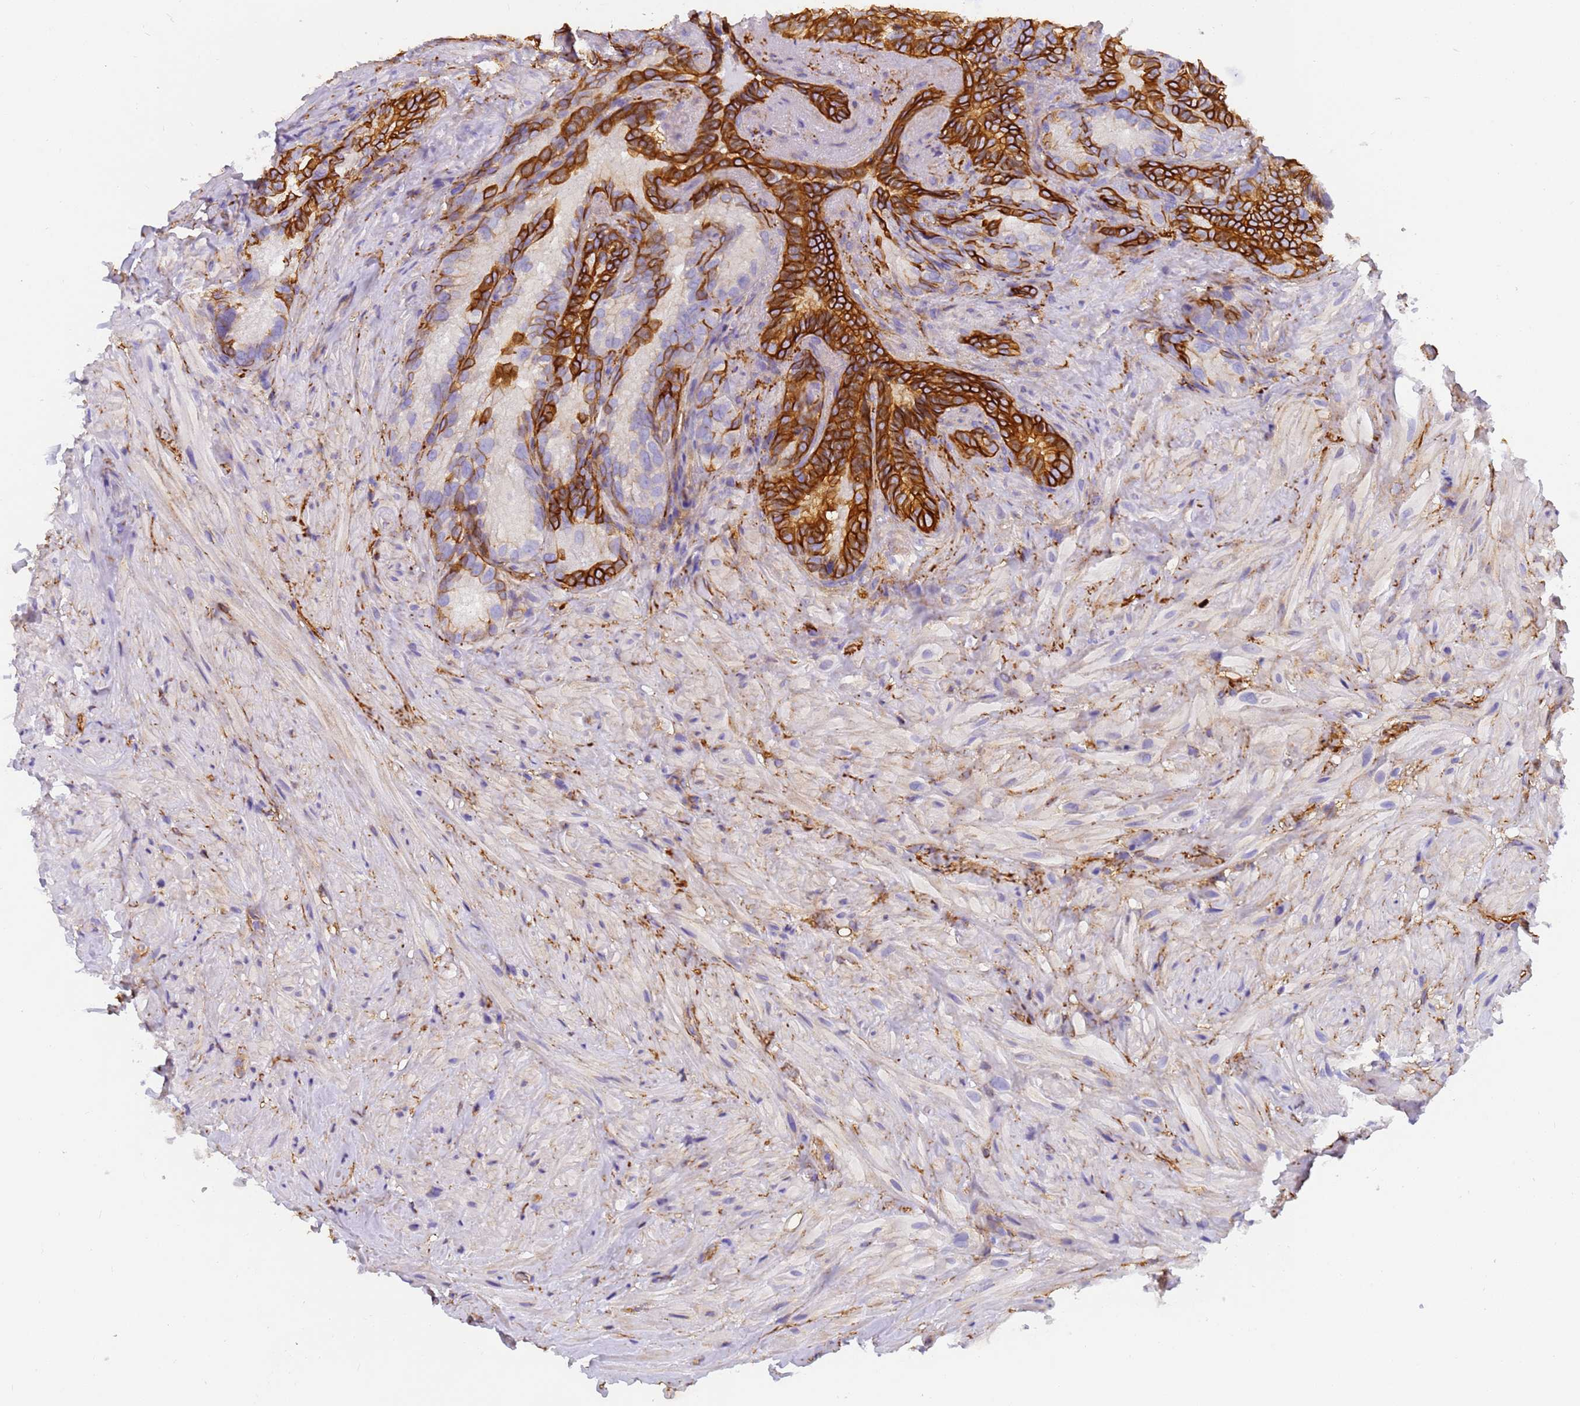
{"staining": {"intensity": "strong", "quantity": "25%-75%", "location": "cytoplasmic/membranous"}, "tissue": "seminal vesicle", "cell_type": "Glandular cells", "image_type": "normal", "snomed": [{"axis": "morphology", "description": "Normal tissue, NOS"}, {"axis": "topography", "description": "Seminal veicle"}], "caption": "This is an image of IHC staining of unremarkable seminal vesicle, which shows strong expression in the cytoplasmic/membranous of glandular cells.", "gene": "MVB12A", "patient": {"sex": "male", "age": 62}}